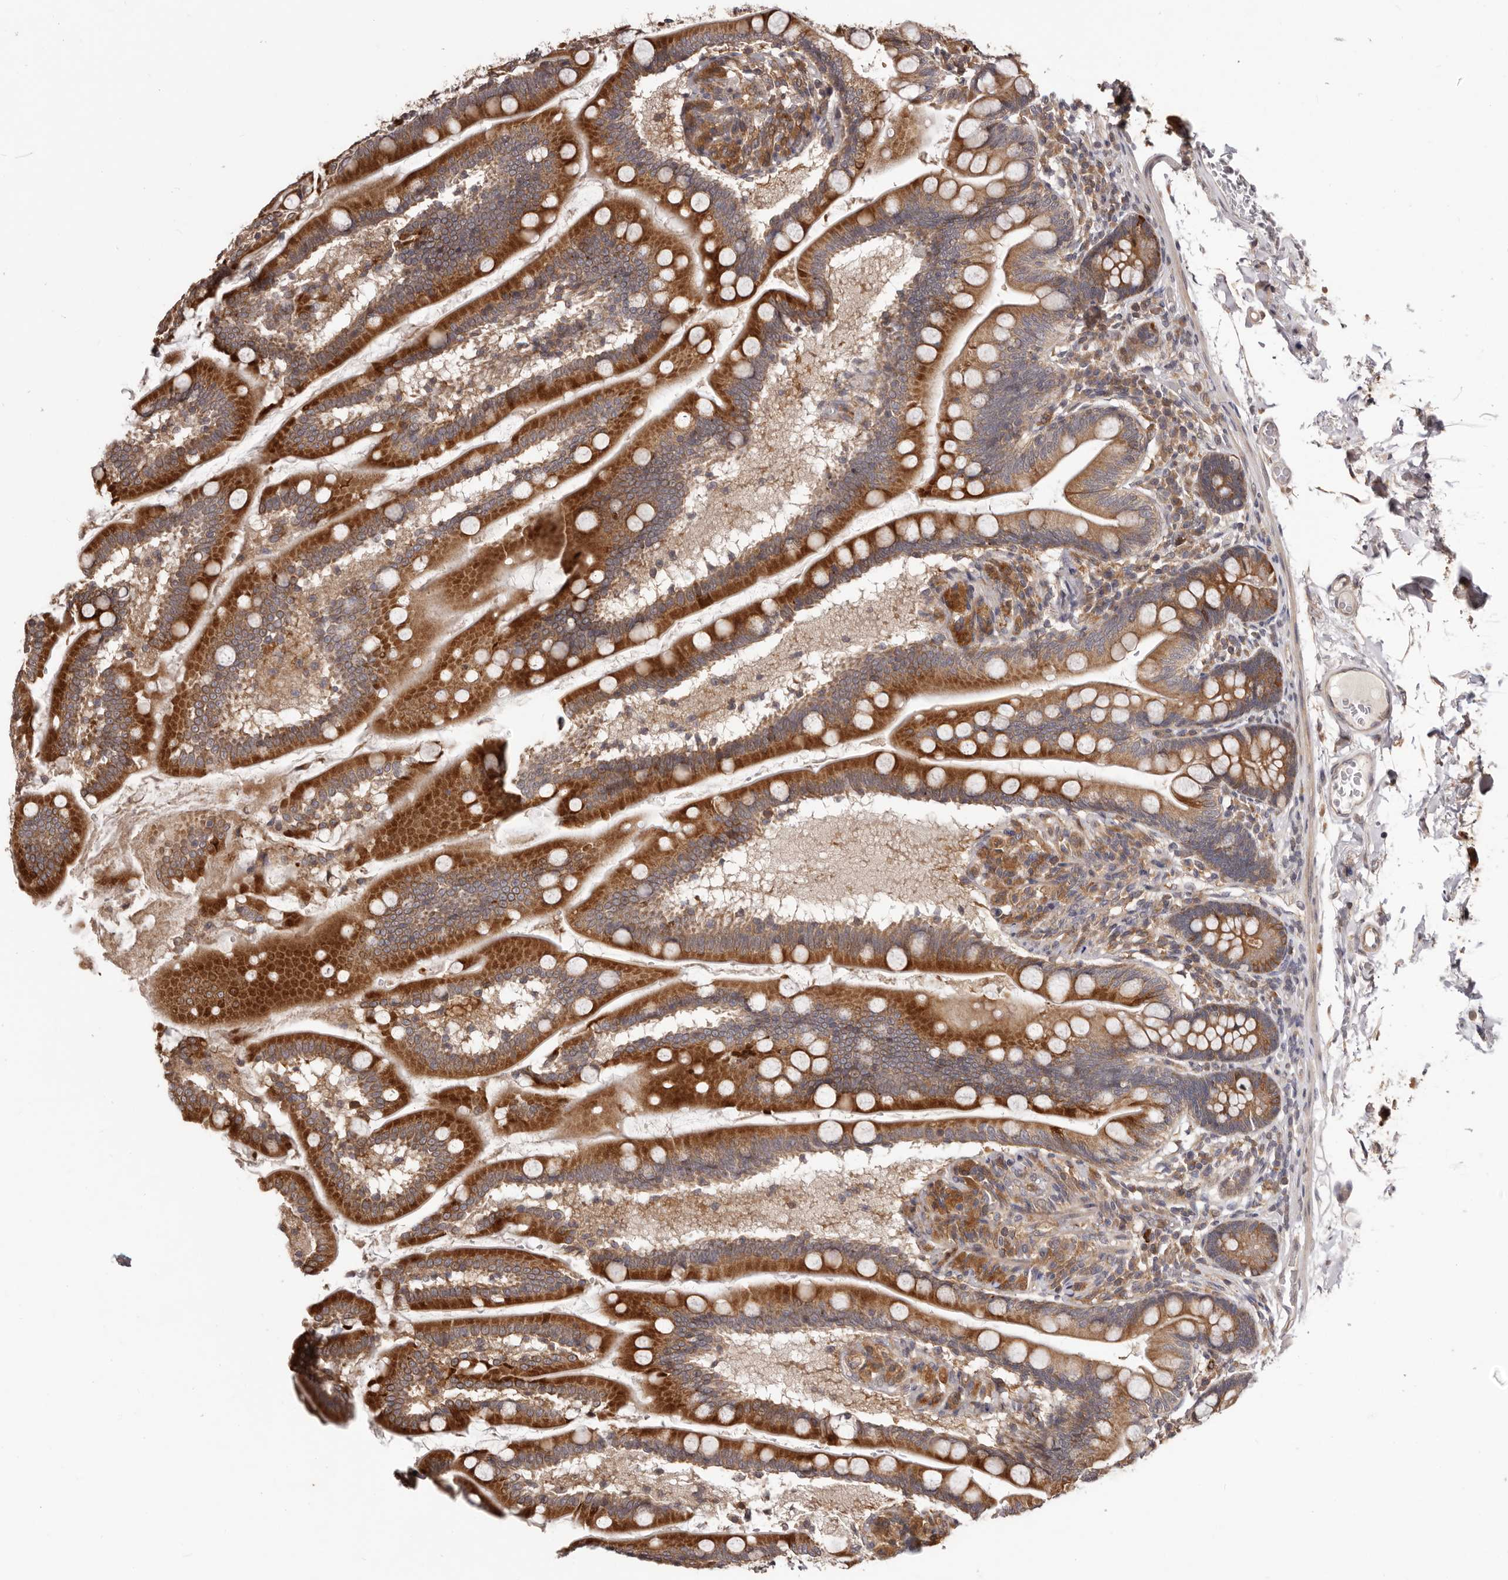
{"staining": {"intensity": "strong", "quantity": ">75%", "location": "cytoplasmic/membranous"}, "tissue": "small intestine", "cell_type": "Glandular cells", "image_type": "normal", "snomed": [{"axis": "morphology", "description": "Normal tissue, NOS"}, {"axis": "topography", "description": "Small intestine"}], "caption": "Benign small intestine displays strong cytoplasmic/membranous positivity in approximately >75% of glandular cells.", "gene": "RNF187", "patient": {"sex": "female", "age": 64}}